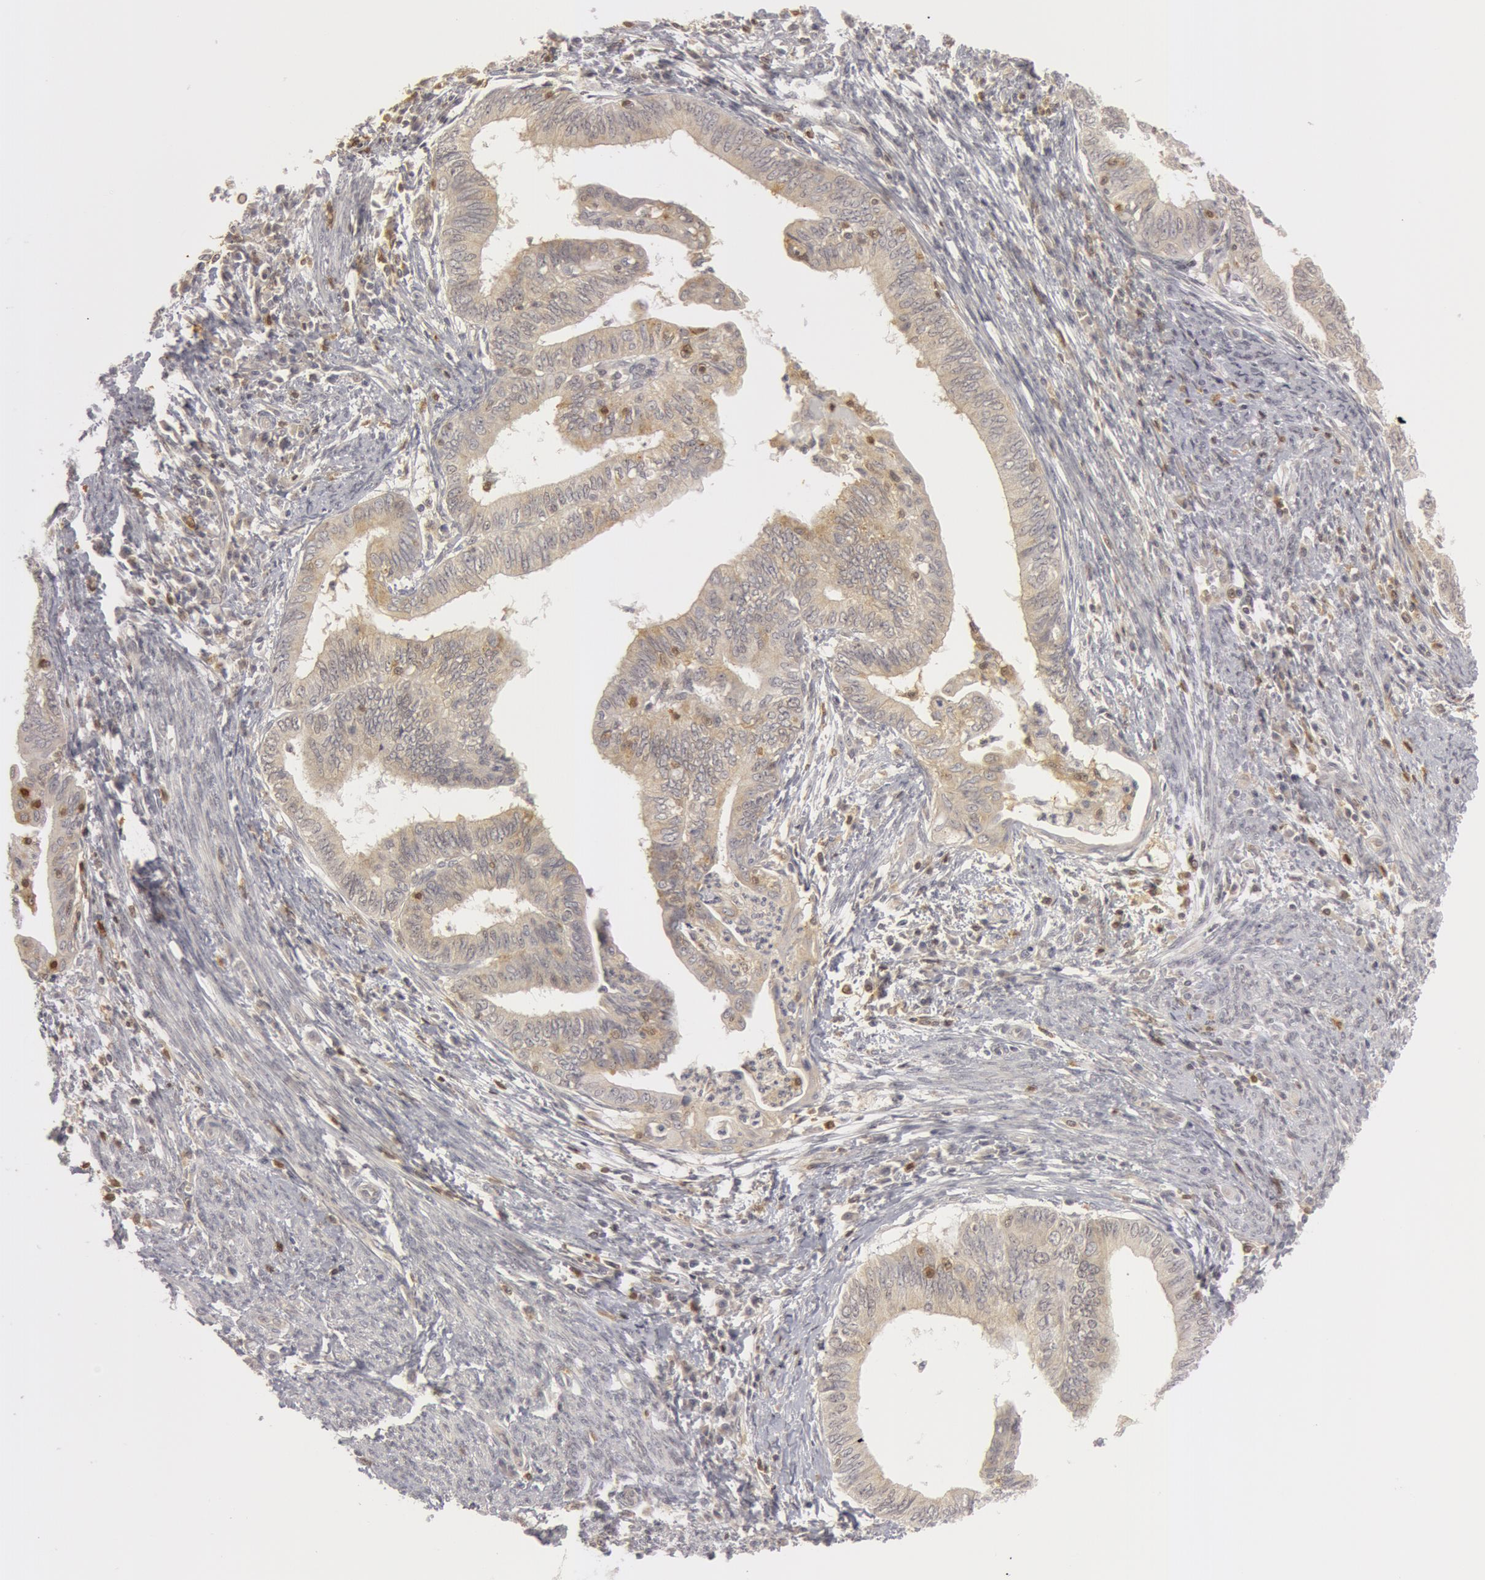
{"staining": {"intensity": "negative", "quantity": "none", "location": "none"}, "tissue": "endometrial cancer", "cell_type": "Tumor cells", "image_type": "cancer", "snomed": [{"axis": "morphology", "description": "Adenocarcinoma, NOS"}, {"axis": "topography", "description": "Endometrium"}], "caption": "High power microscopy histopathology image of an IHC image of adenocarcinoma (endometrial), revealing no significant staining in tumor cells.", "gene": "OASL", "patient": {"sex": "female", "age": 66}}